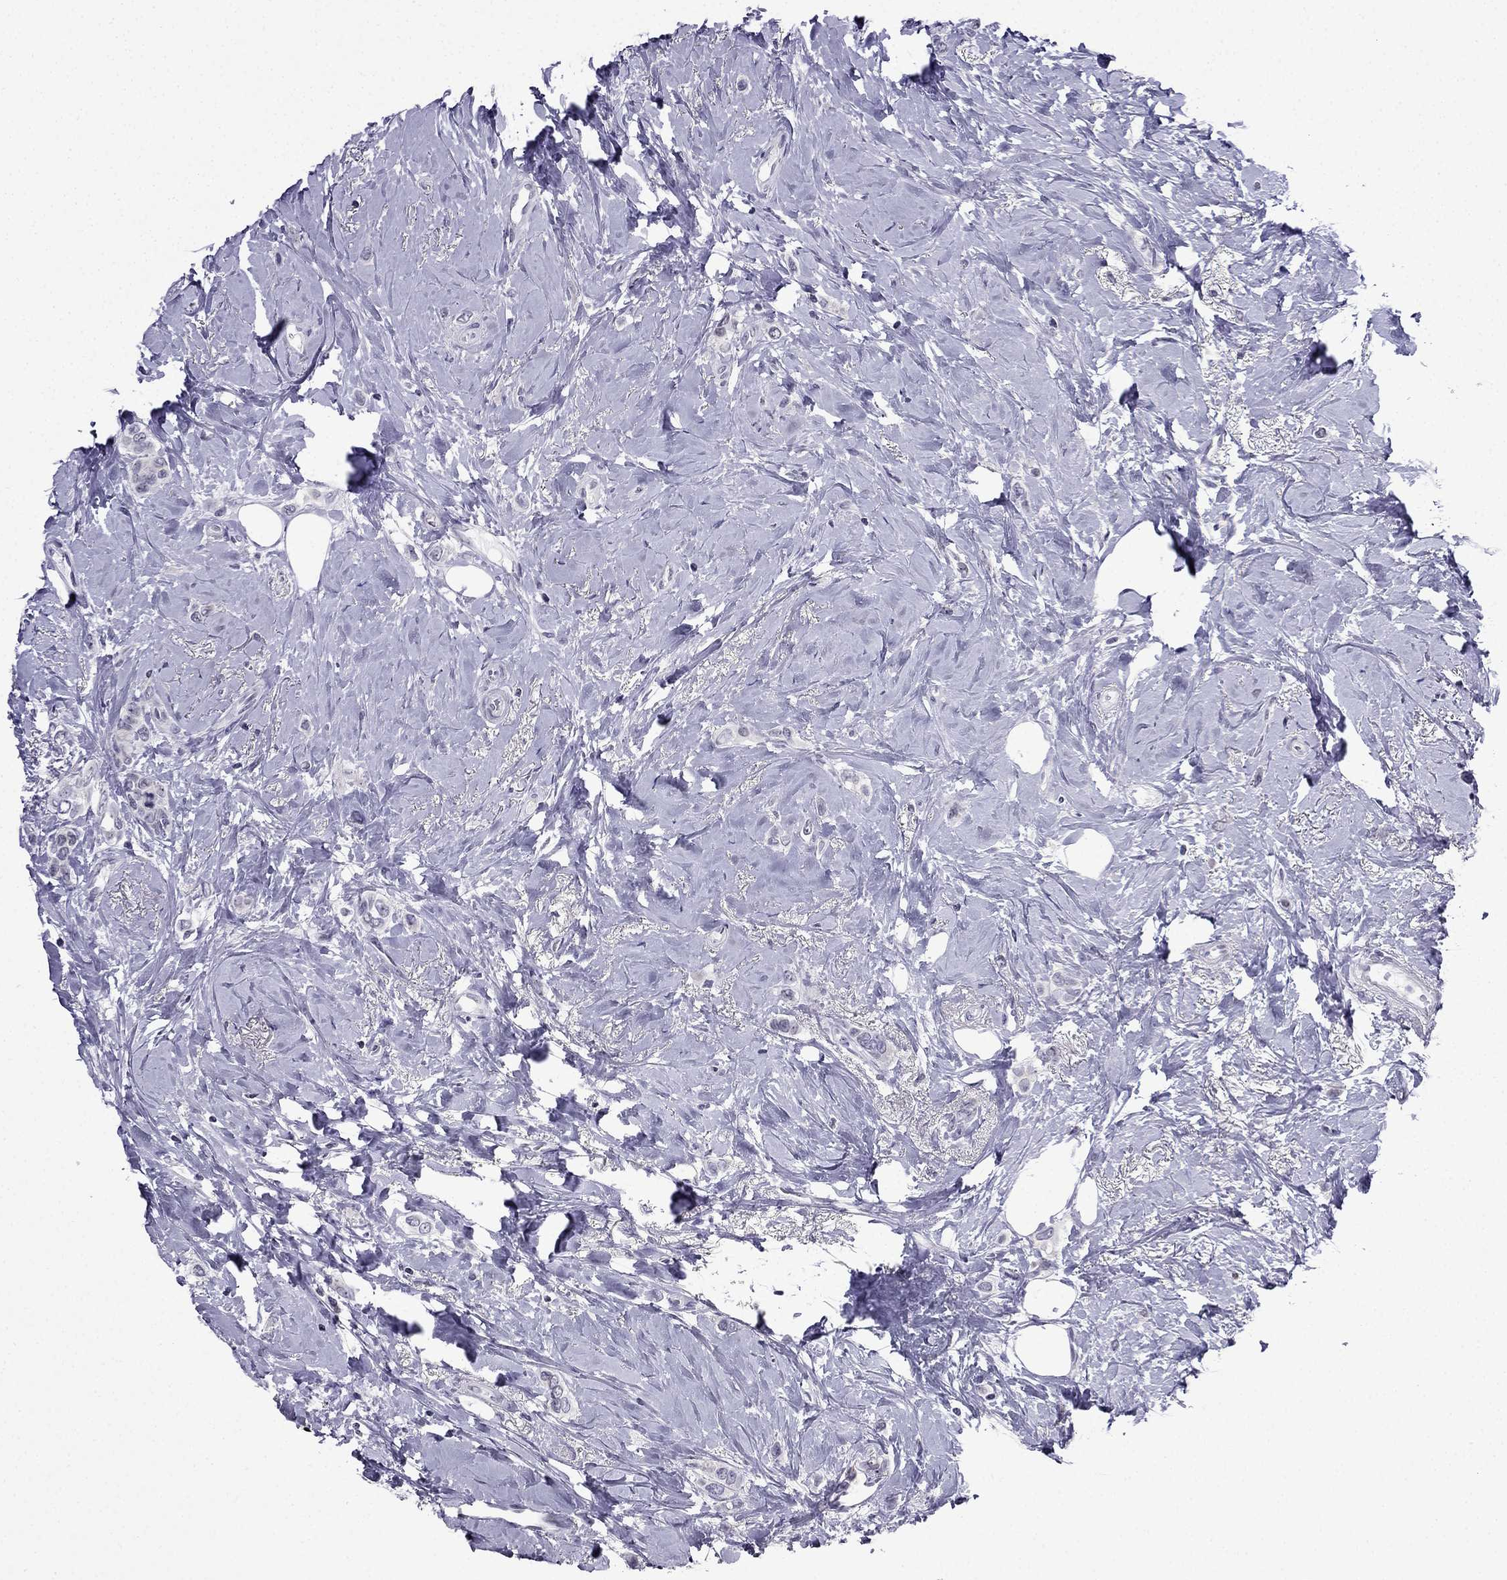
{"staining": {"intensity": "negative", "quantity": "none", "location": "none"}, "tissue": "breast cancer", "cell_type": "Tumor cells", "image_type": "cancer", "snomed": [{"axis": "morphology", "description": "Lobular carcinoma"}, {"axis": "topography", "description": "Breast"}], "caption": "There is no significant positivity in tumor cells of breast cancer (lobular carcinoma). Nuclei are stained in blue.", "gene": "POM121L12", "patient": {"sex": "female", "age": 66}}